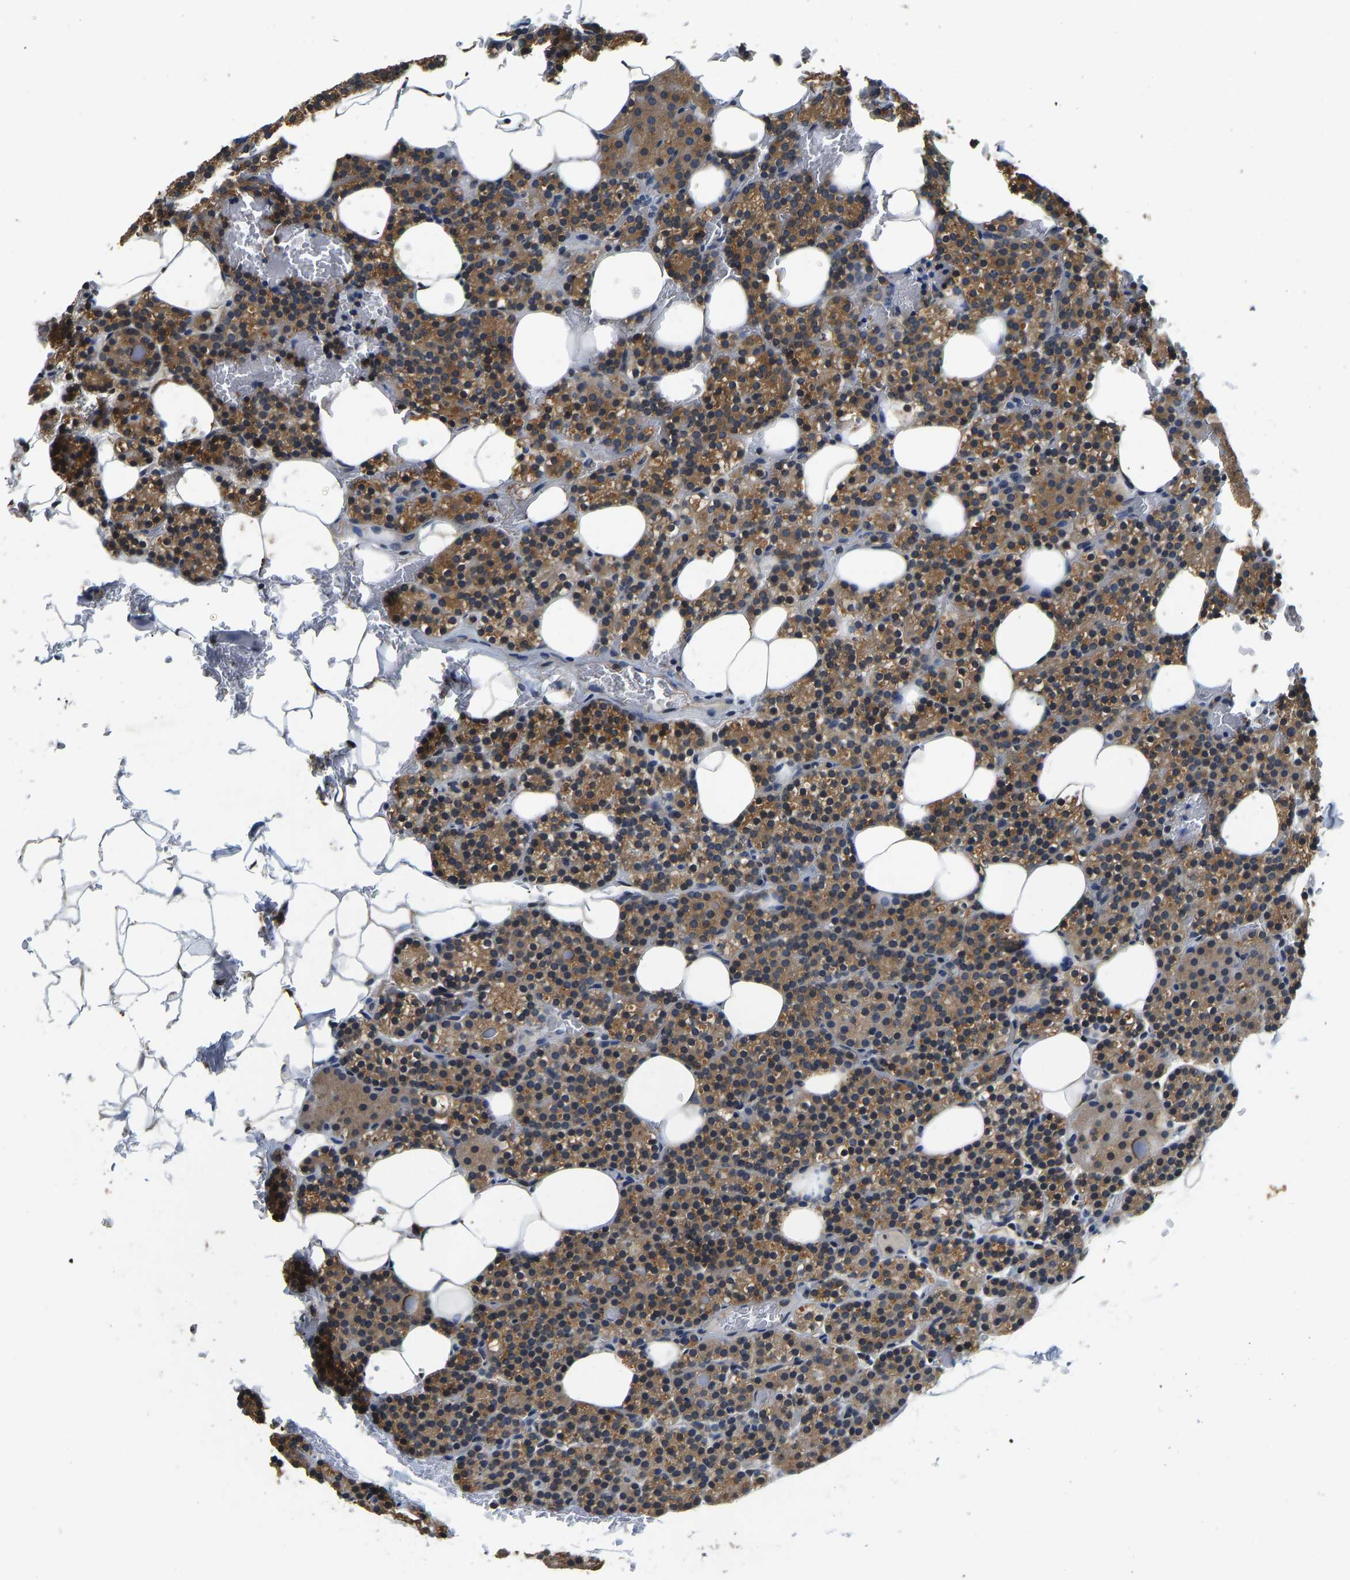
{"staining": {"intensity": "strong", "quantity": ">75%", "location": "cytoplasmic/membranous"}, "tissue": "parathyroid gland", "cell_type": "Glandular cells", "image_type": "normal", "snomed": [{"axis": "morphology", "description": "Normal tissue, NOS"}, {"axis": "morphology", "description": "Inflammation chronic"}, {"axis": "morphology", "description": "Goiter, colloid"}, {"axis": "topography", "description": "Thyroid gland"}, {"axis": "topography", "description": "Parathyroid gland"}], "caption": "Immunohistochemical staining of benign human parathyroid gland shows strong cytoplasmic/membranous protein staining in about >75% of glandular cells.", "gene": "RESF1", "patient": {"sex": "male", "age": 65}}